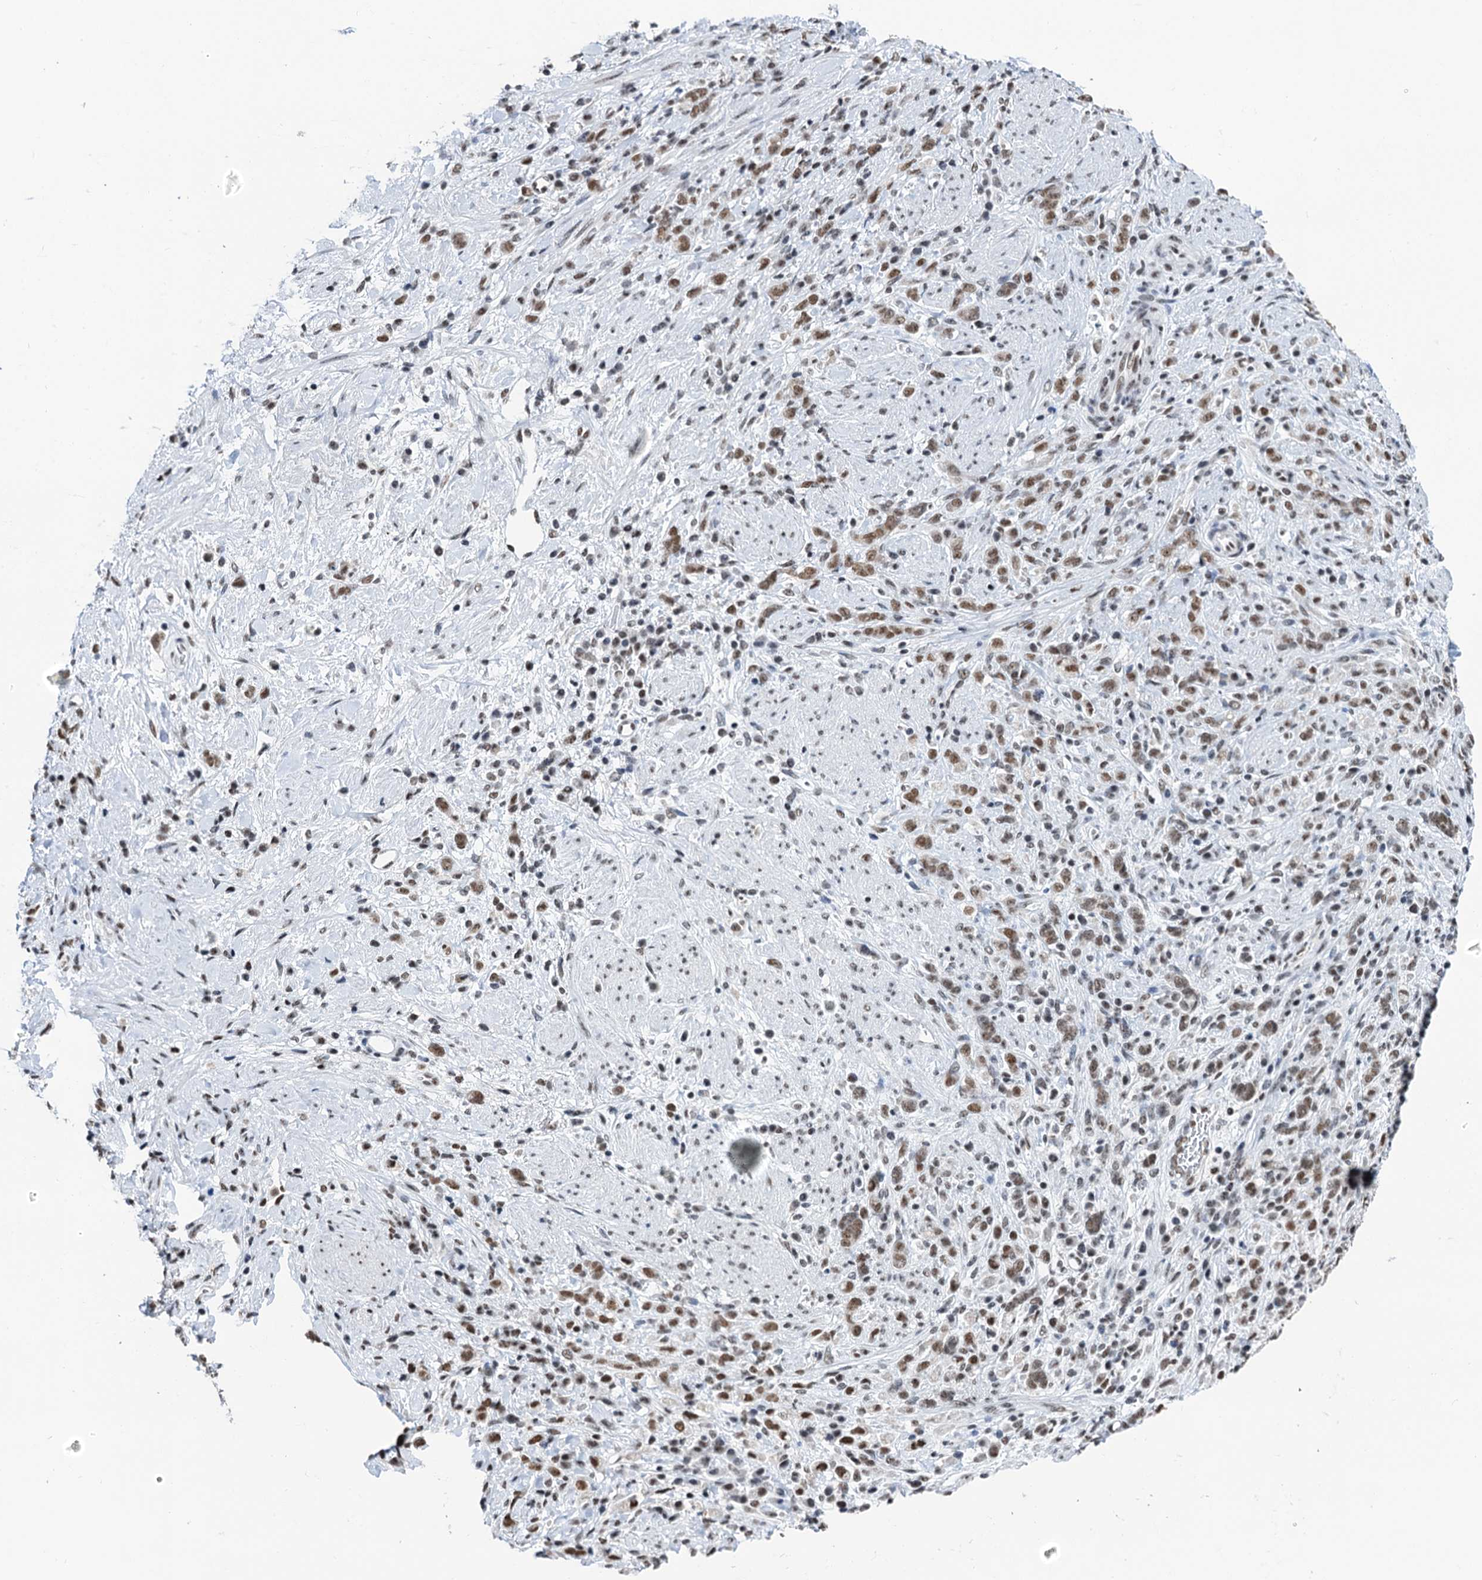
{"staining": {"intensity": "moderate", "quantity": ">75%", "location": "nuclear"}, "tissue": "stomach cancer", "cell_type": "Tumor cells", "image_type": "cancer", "snomed": [{"axis": "morphology", "description": "Adenocarcinoma, NOS"}, {"axis": "topography", "description": "Stomach"}], "caption": "About >75% of tumor cells in human stomach cancer show moderate nuclear protein staining as visualized by brown immunohistochemical staining.", "gene": "SLTM", "patient": {"sex": "female", "age": 60}}